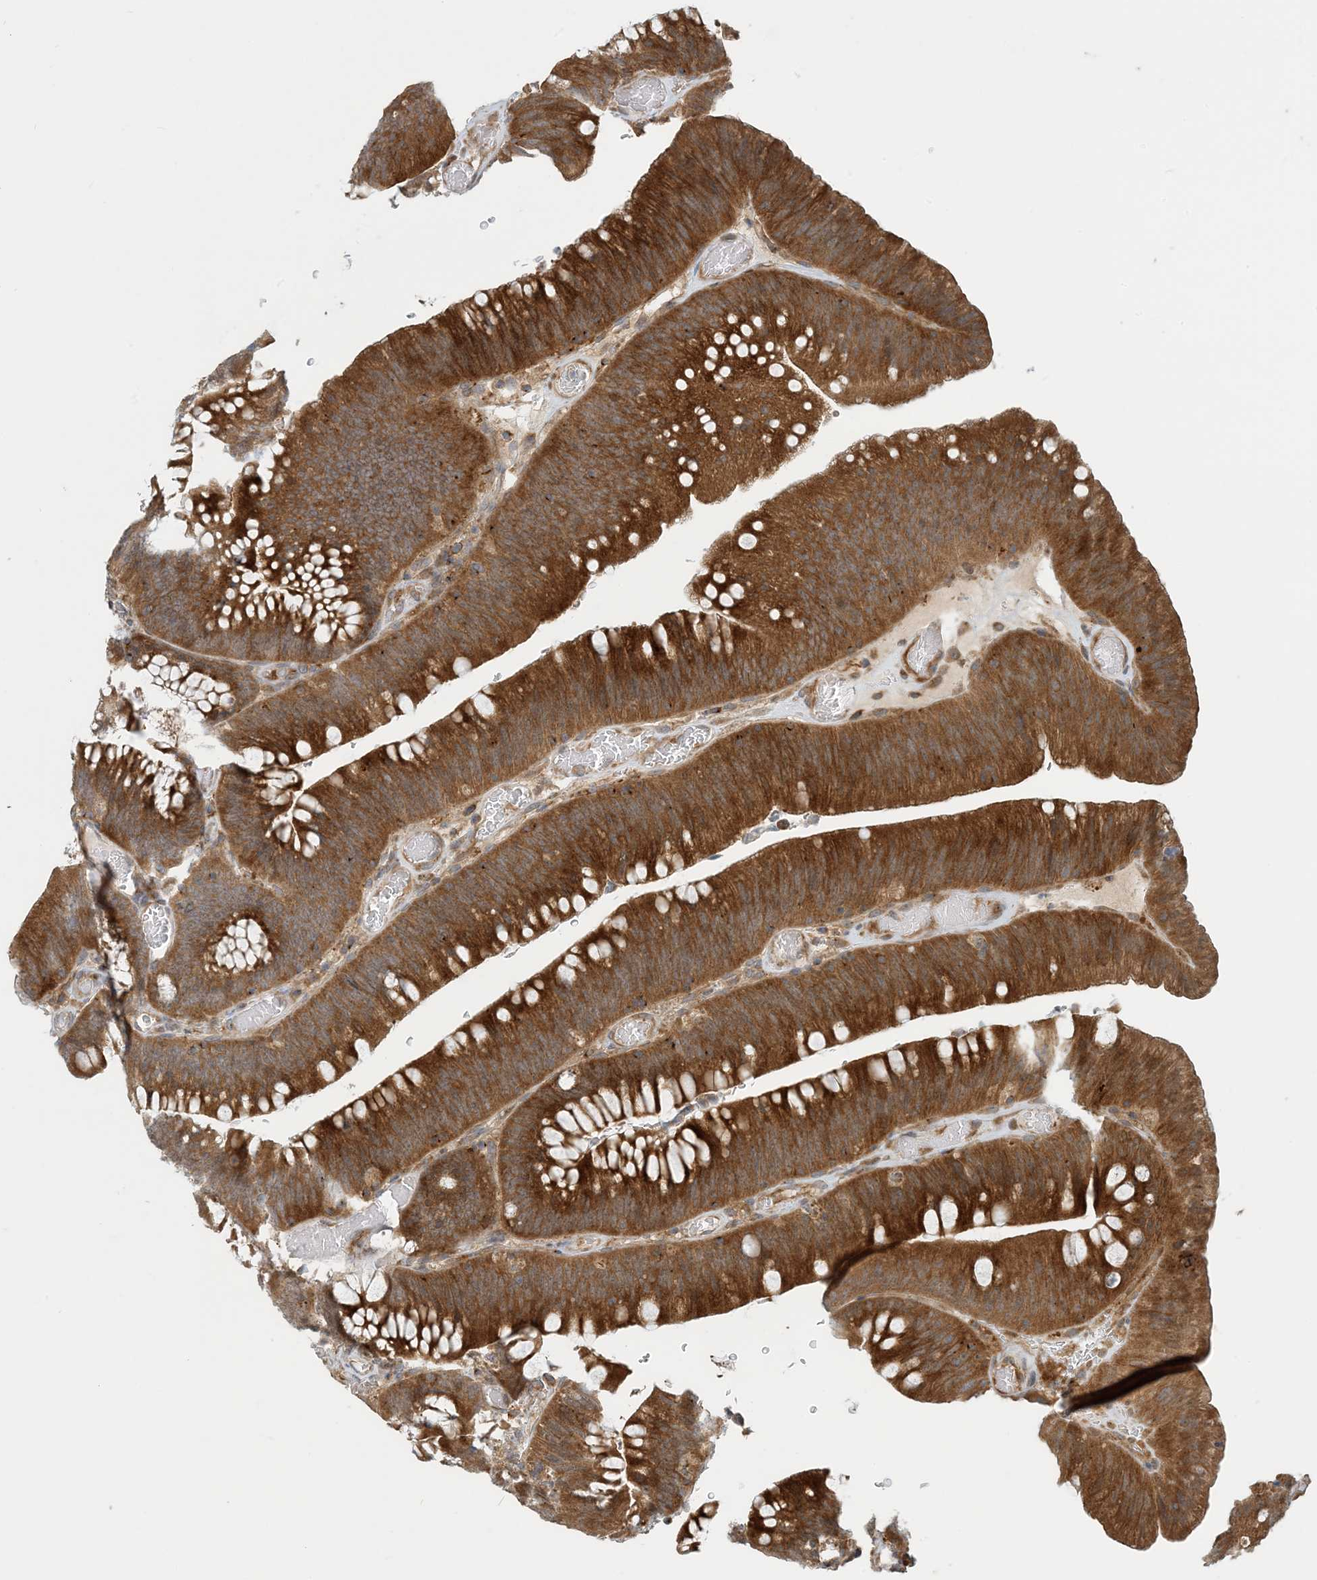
{"staining": {"intensity": "strong", "quantity": ">75%", "location": "cytoplasmic/membranous"}, "tissue": "colorectal cancer", "cell_type": "Tumor cells", "image_type": "cancer", "snomed": [{"axis": "morphology", "description": "Normal tissue, NOS"}, {"axis": "topography", "description": "Colon"}], "caption": "This micrograph displays immunohistochemistry staining of colorectal cancer, with high strong cytoplasmic/membranous expression in approximately >75% of tumor cells.", "gene": "ZBTB3", "patient": {"sex": "female", "age": 82}}